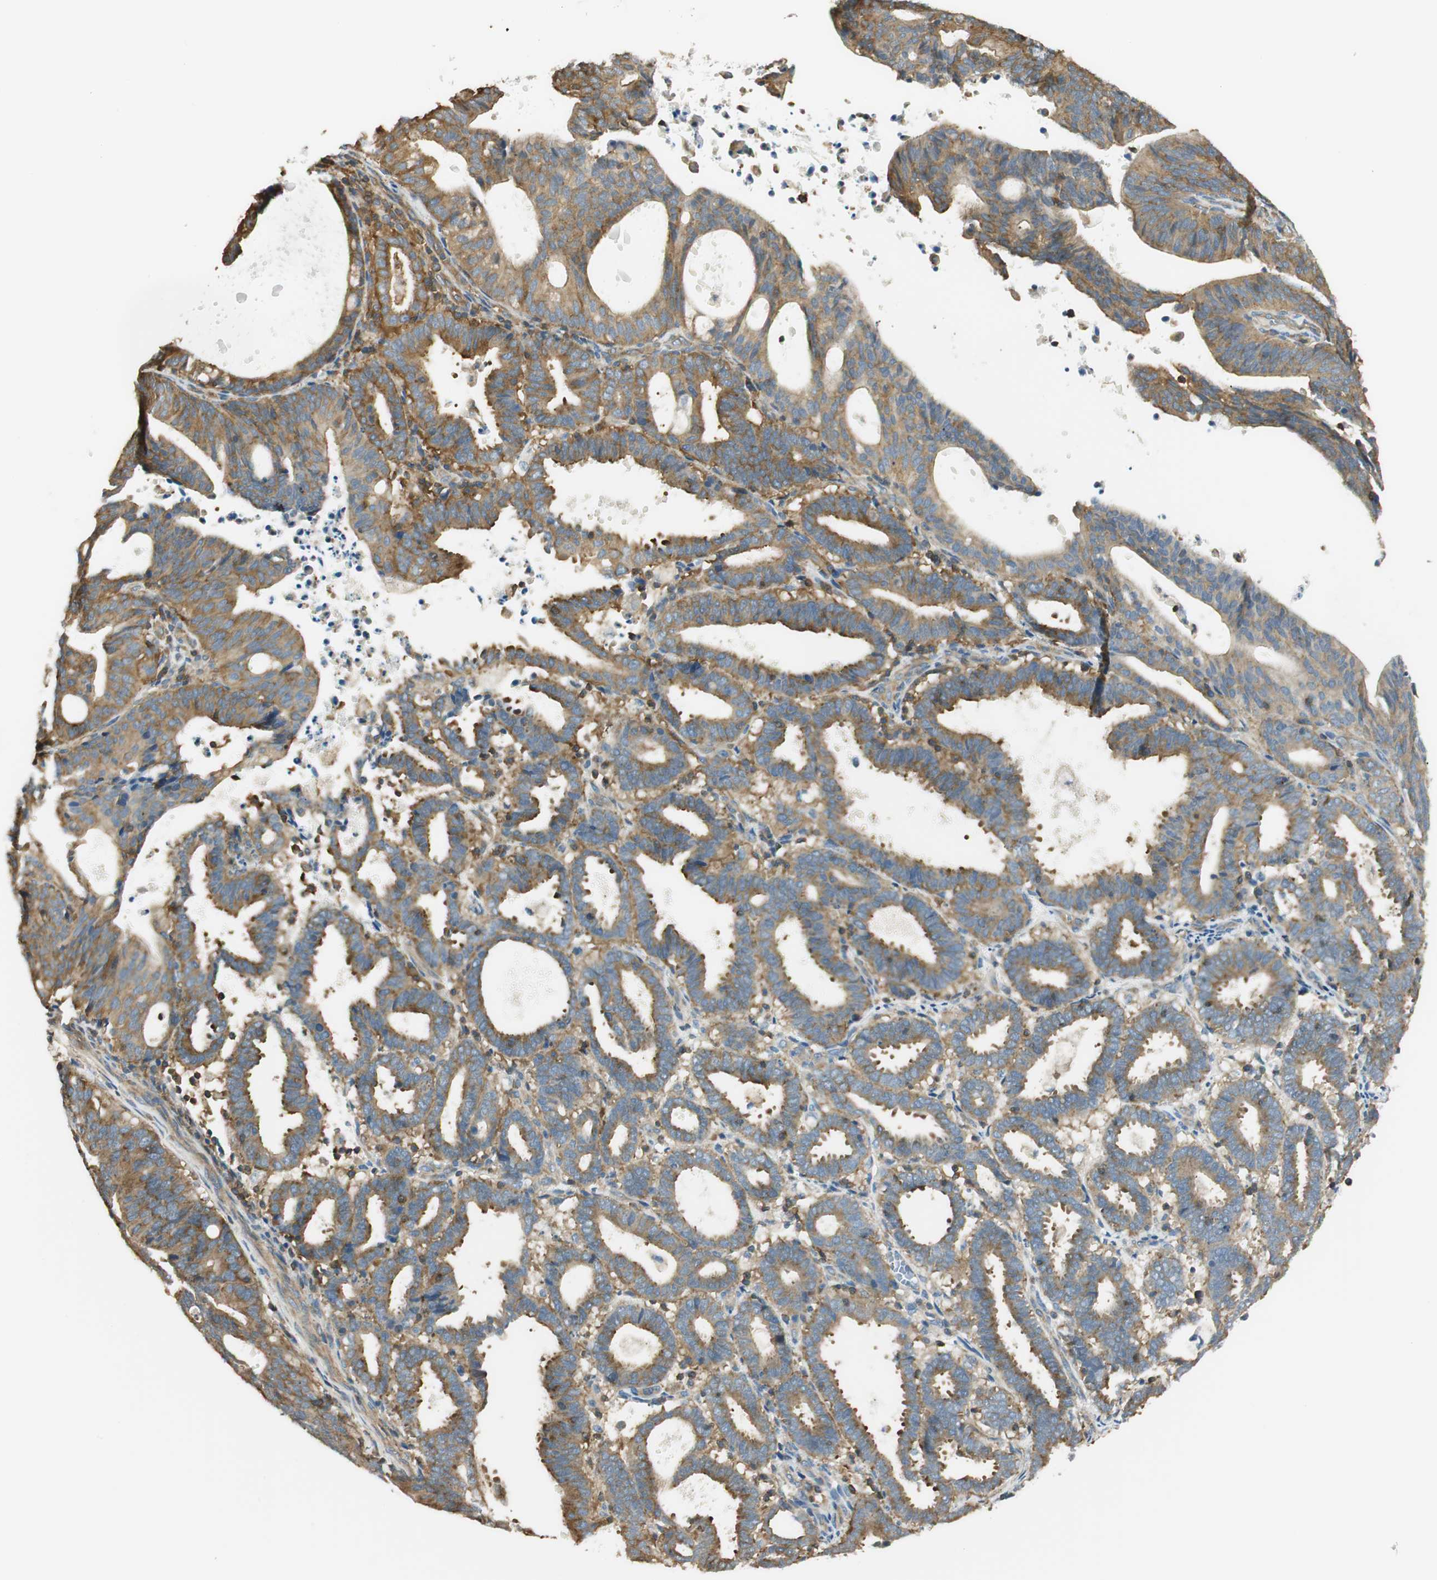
{"staining": {"intensity": "moderate", "quantity": ">75%", "location": "cytoplasmic/membranous"}, "tissue": "endometrial cancer", "cell_type": "Tumor cells", "image_type": "cancer", "snomed": [{"axis": "morphology", "description": "Adenocarcinoma, NOS"}, {"axis": "topography", "description": "Uterus"}], "caption": "Tumor cells display medium levels of moderate cytoplasmic/membranous staining in approximately >75% of cells in human endometrial adenocarcinoma.", "gene": "PI4K2B", "patient": {"sex": "female", "age": 83}}